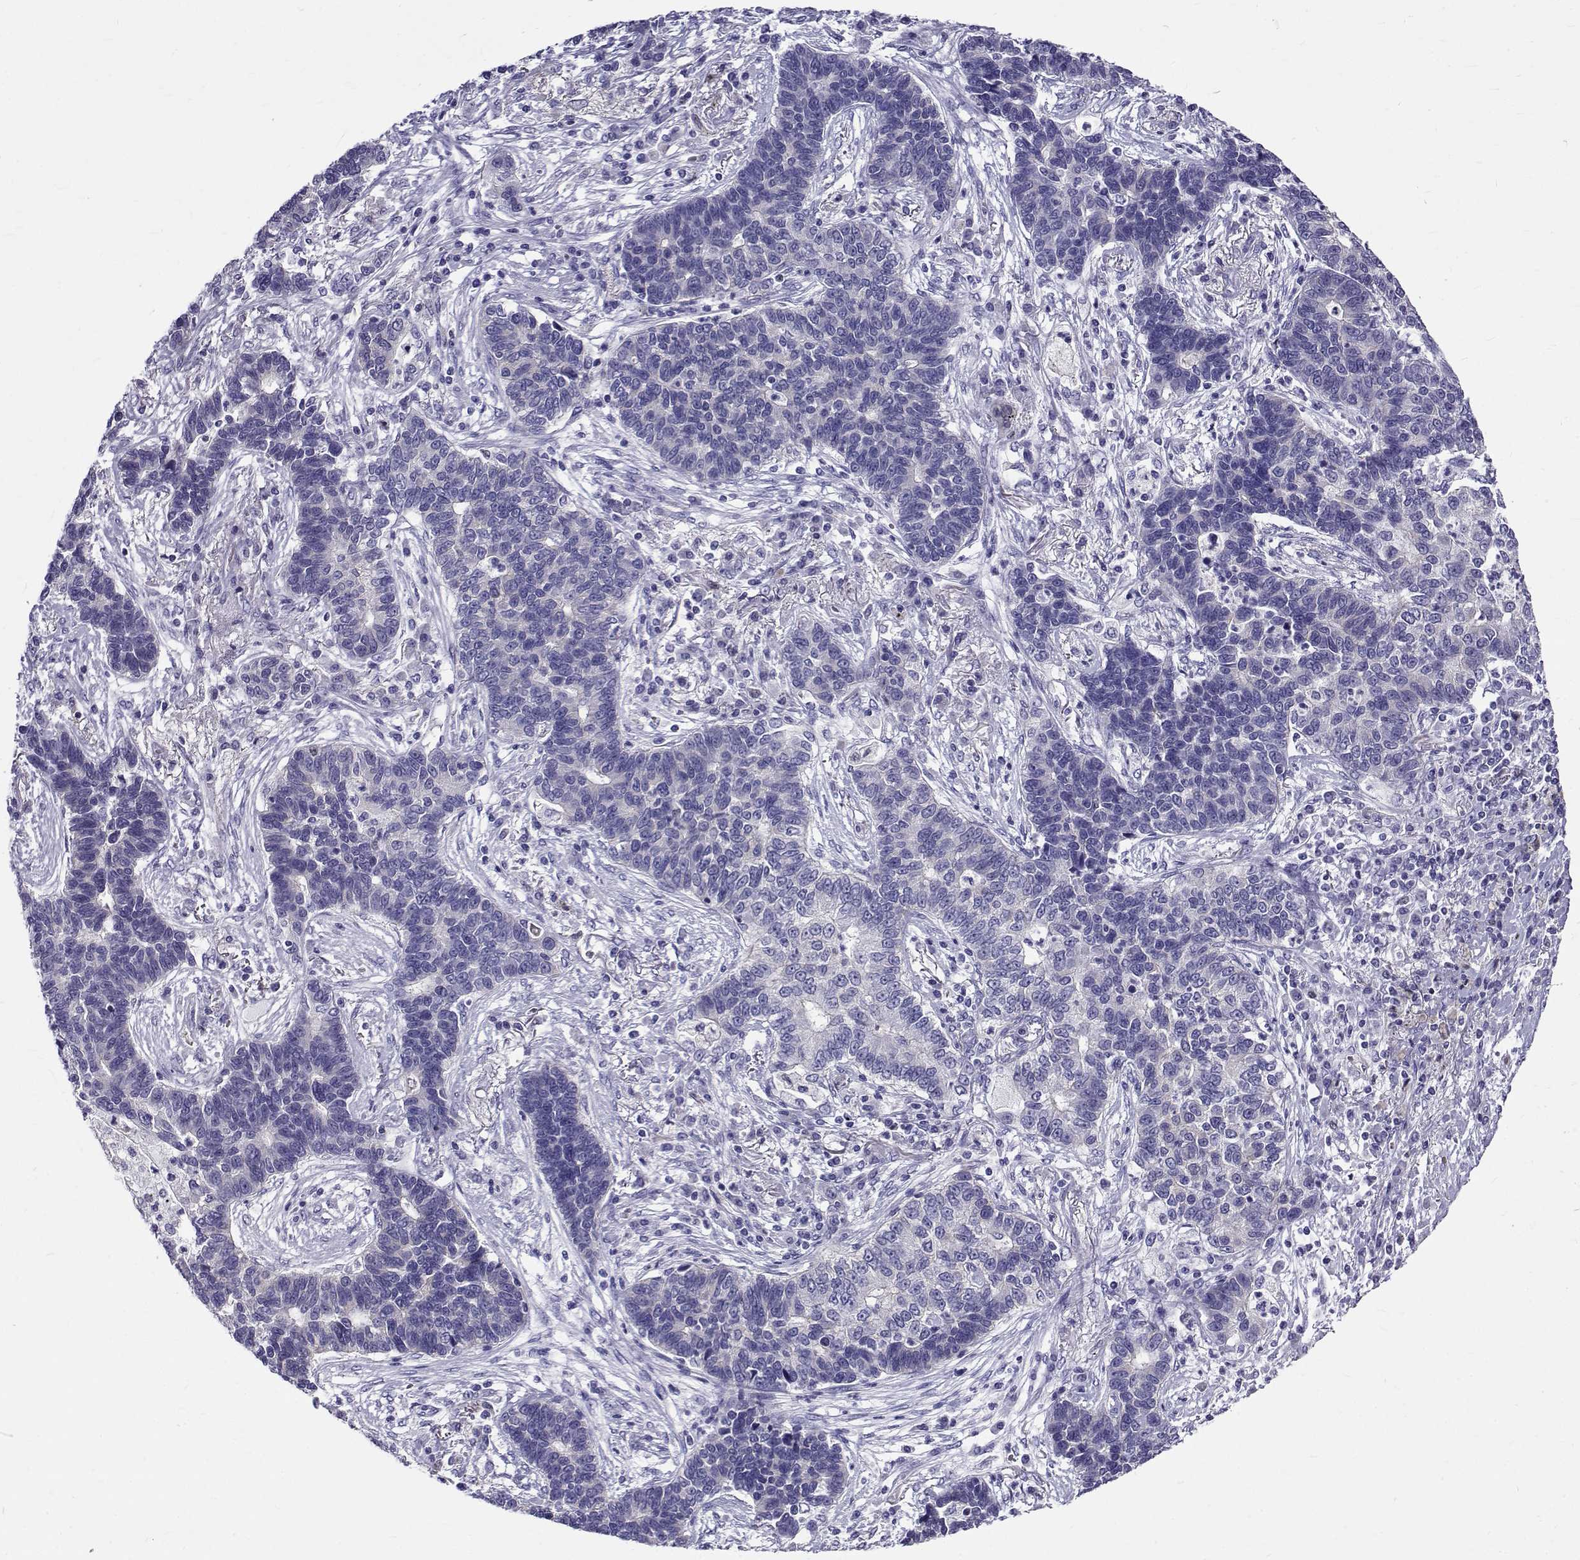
{"staining": {"intensity": "negative", "quantity": "none", "location": "none"}, "tissue": "lung cancer", "cell_type": "Tumor cells", "image_type": "cancer", "snomed": [{"axis": "morphology", "description": "Adenocarcinoma, NOS"}, {"axis": "topography", "description": "Lung"}], "caption": "The image demonstrates no staining of tumor cells in lung cancer.", "gene": "IGSF1", "patient": {"sex": "female", "age": 57}}